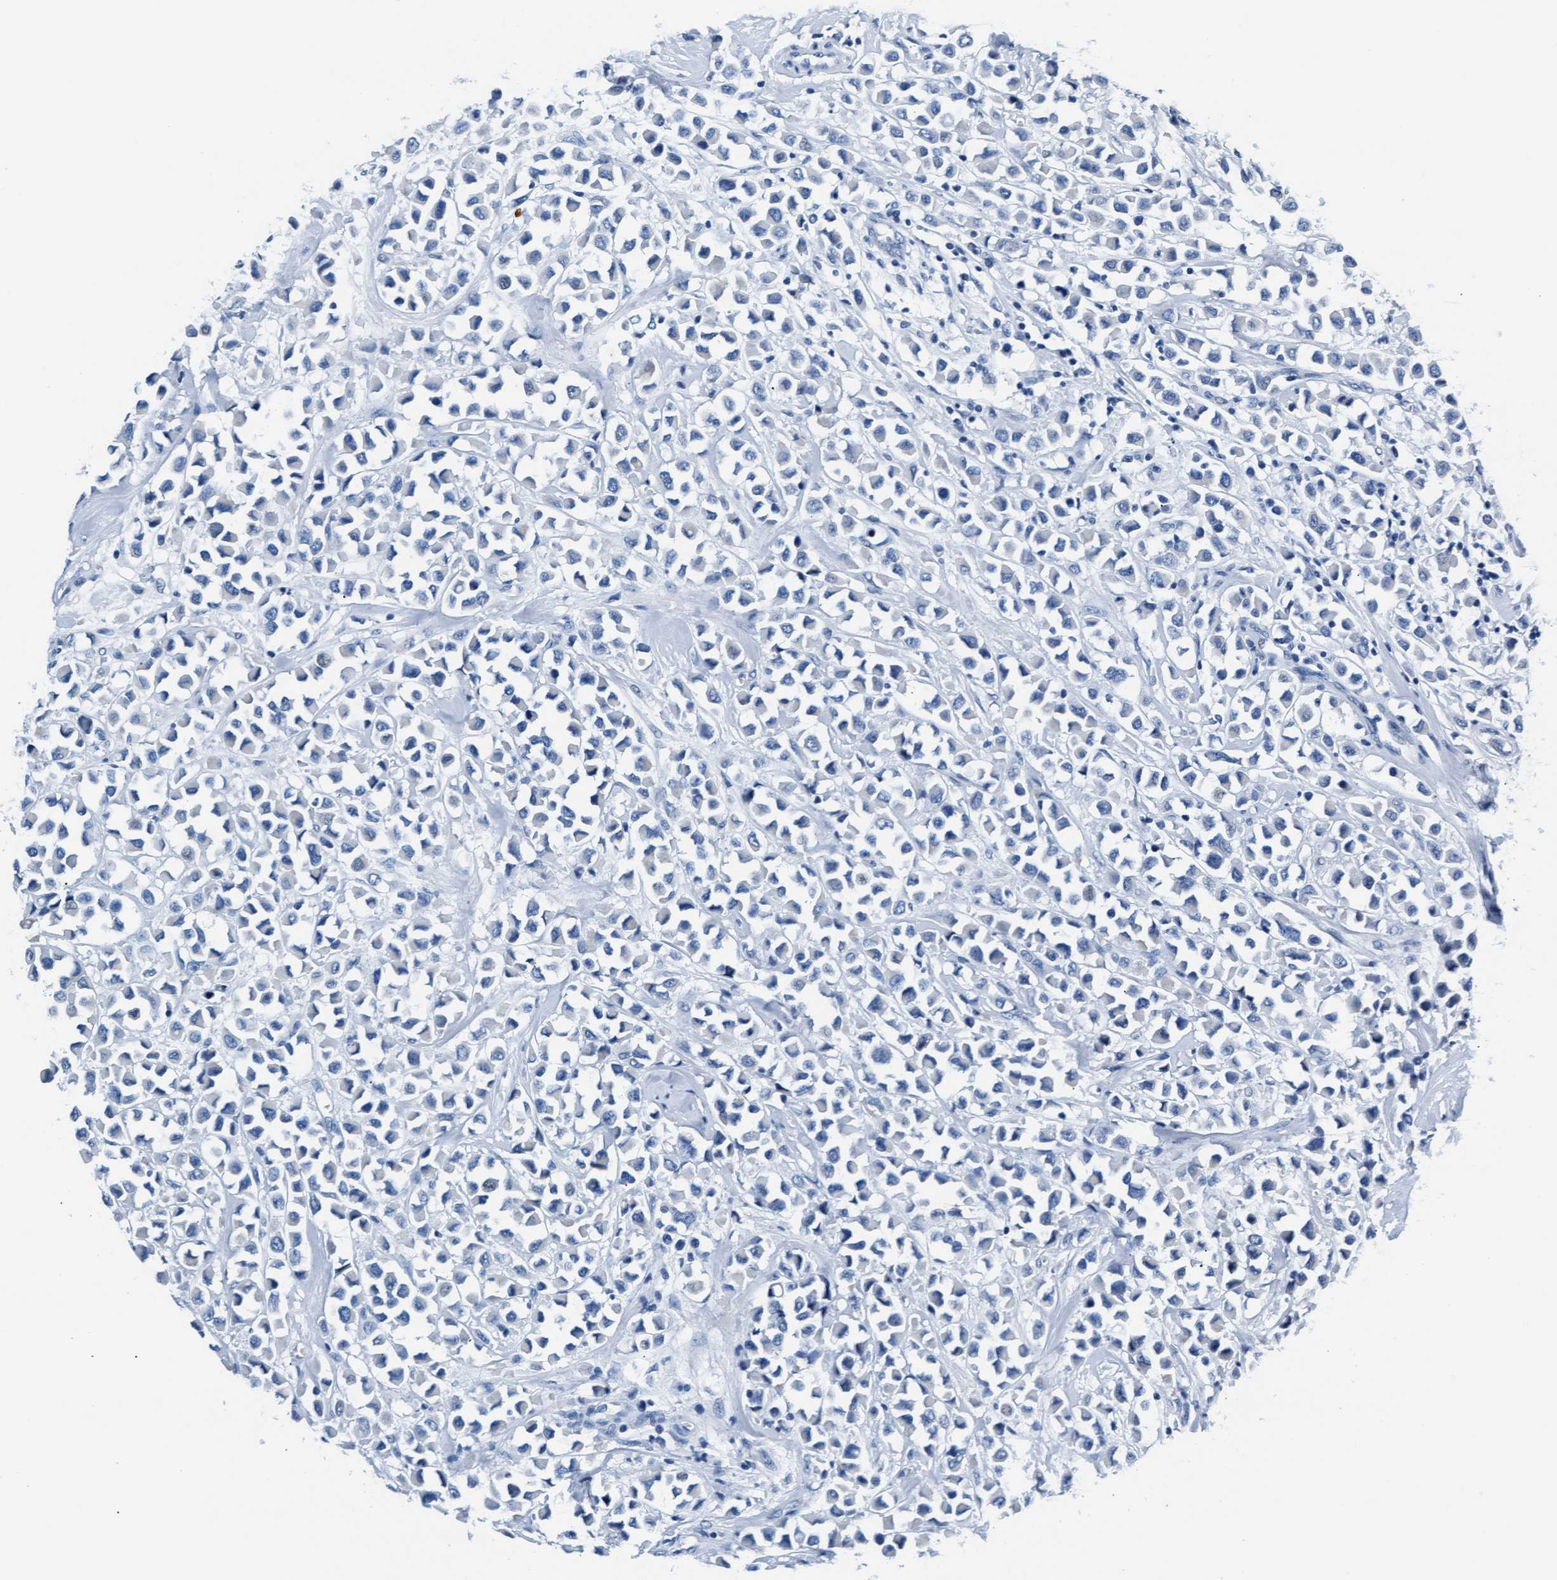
{"staining": {"intensity": "negative", "quantity": "none", "location": "none"}, "tissue": "breast cancer", "cell_type": "Tumor cells", "image_type": "cancer", "snomed": [{"axis": "morphology", "description": "Duct carcinoma"}, {"axis": "topography", "description": "Breast"}], "caption": "IHC histopathology image of human breast cancer (invasive ductal carcinoma) stained for a protein (brown), which reveals no staining in tumor cells.", "gene": "MMP8", "patient": {"sex": "female", "age": 61}}